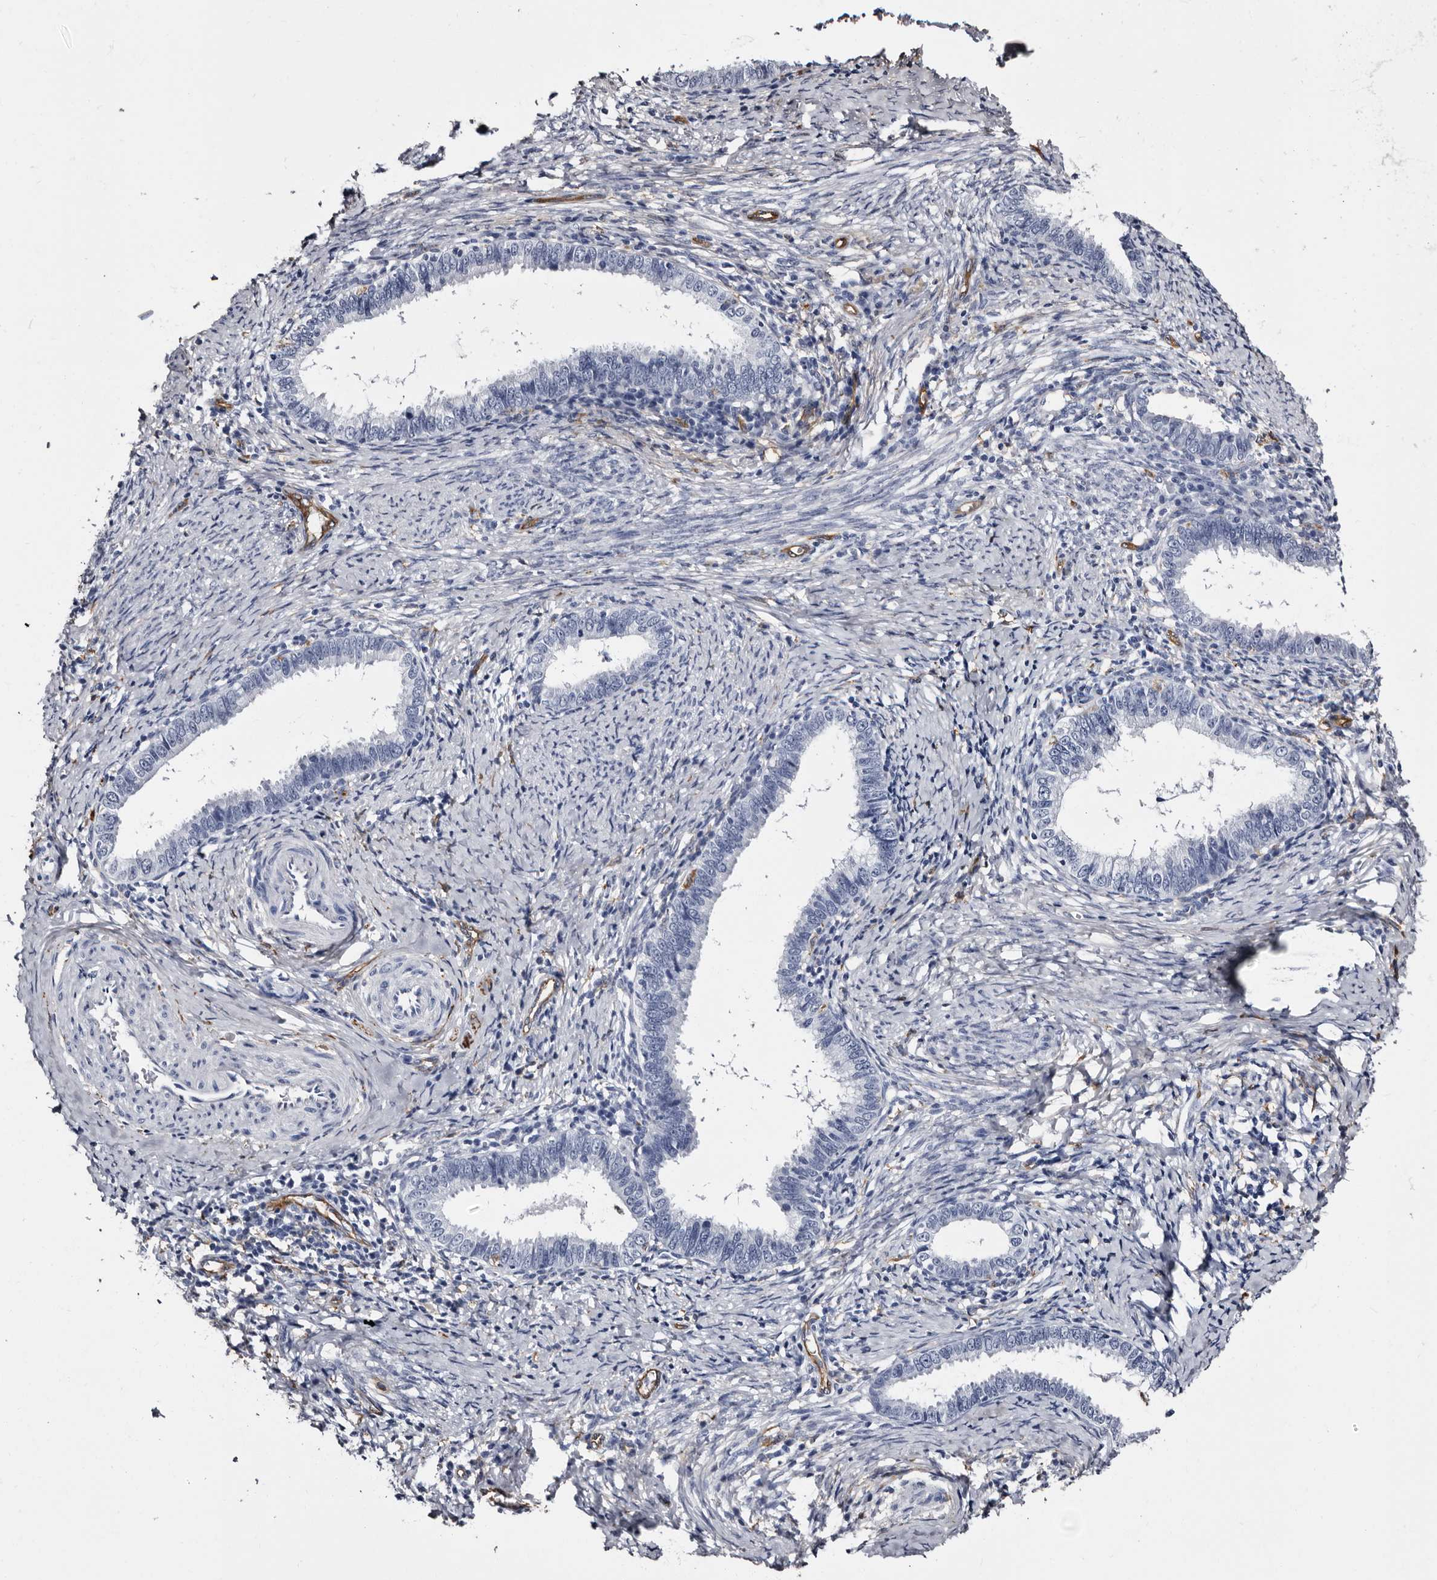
{"staining": {"intensity": "negative", "quantity": "none", "location": "none"}, "tissue": "cervical cancer", "cell_type": "Tumor cells", "image_type": "cancer", "snomed": [{"axis": "morphology", "description": "Adenocarcinoma, NOS"}, {"axis": "topography", "description": "Cervix"}], "caption": "Immunohistochemical staining of cervical cancer (adenocarcinoma) shows no significant positivity in tumor cells.", "gene": "EPB41L3", "patient": {"sex": "female", "age": 36}}